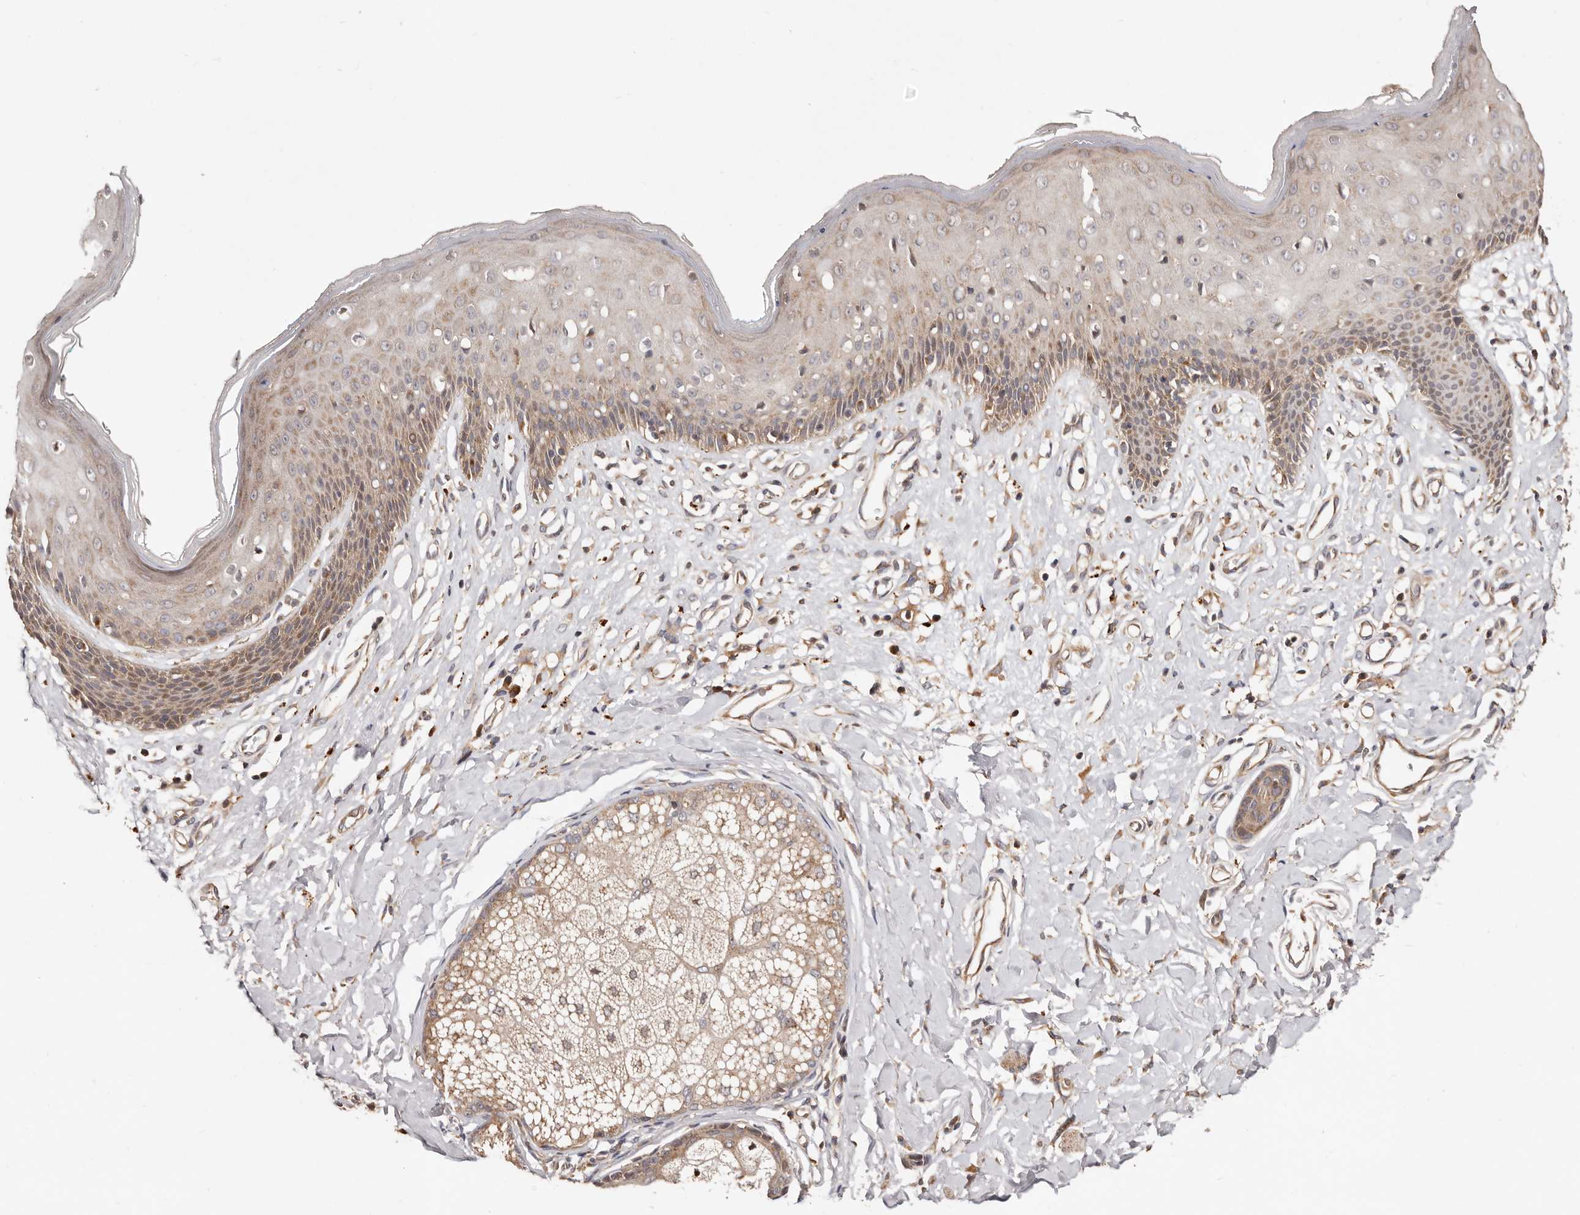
{"staining": {"intensity": "moderate", "quantity": "25%-75%", "location": "cytoplasmic/membranous"}, "tissue": "skin", "cell_type": "Epidermal cells", "image_type": "normal", "snomed": [{"axis": "morphology", "description": "Normal tissue, NOS"}, {"axis": "morphology", "description": "Squamous cell carcinoma, NOS"}, {"axis": "topography", "description": "Vulva"}], "caption": "Immunohistochemical staining of unremarkable skin shows medium levels of moderate cytoplasmic/membranous expression in approximately 25%-75% of epidermal cells.", "gene": "USP33", "patient": {"sex": "female", "age": 85}}